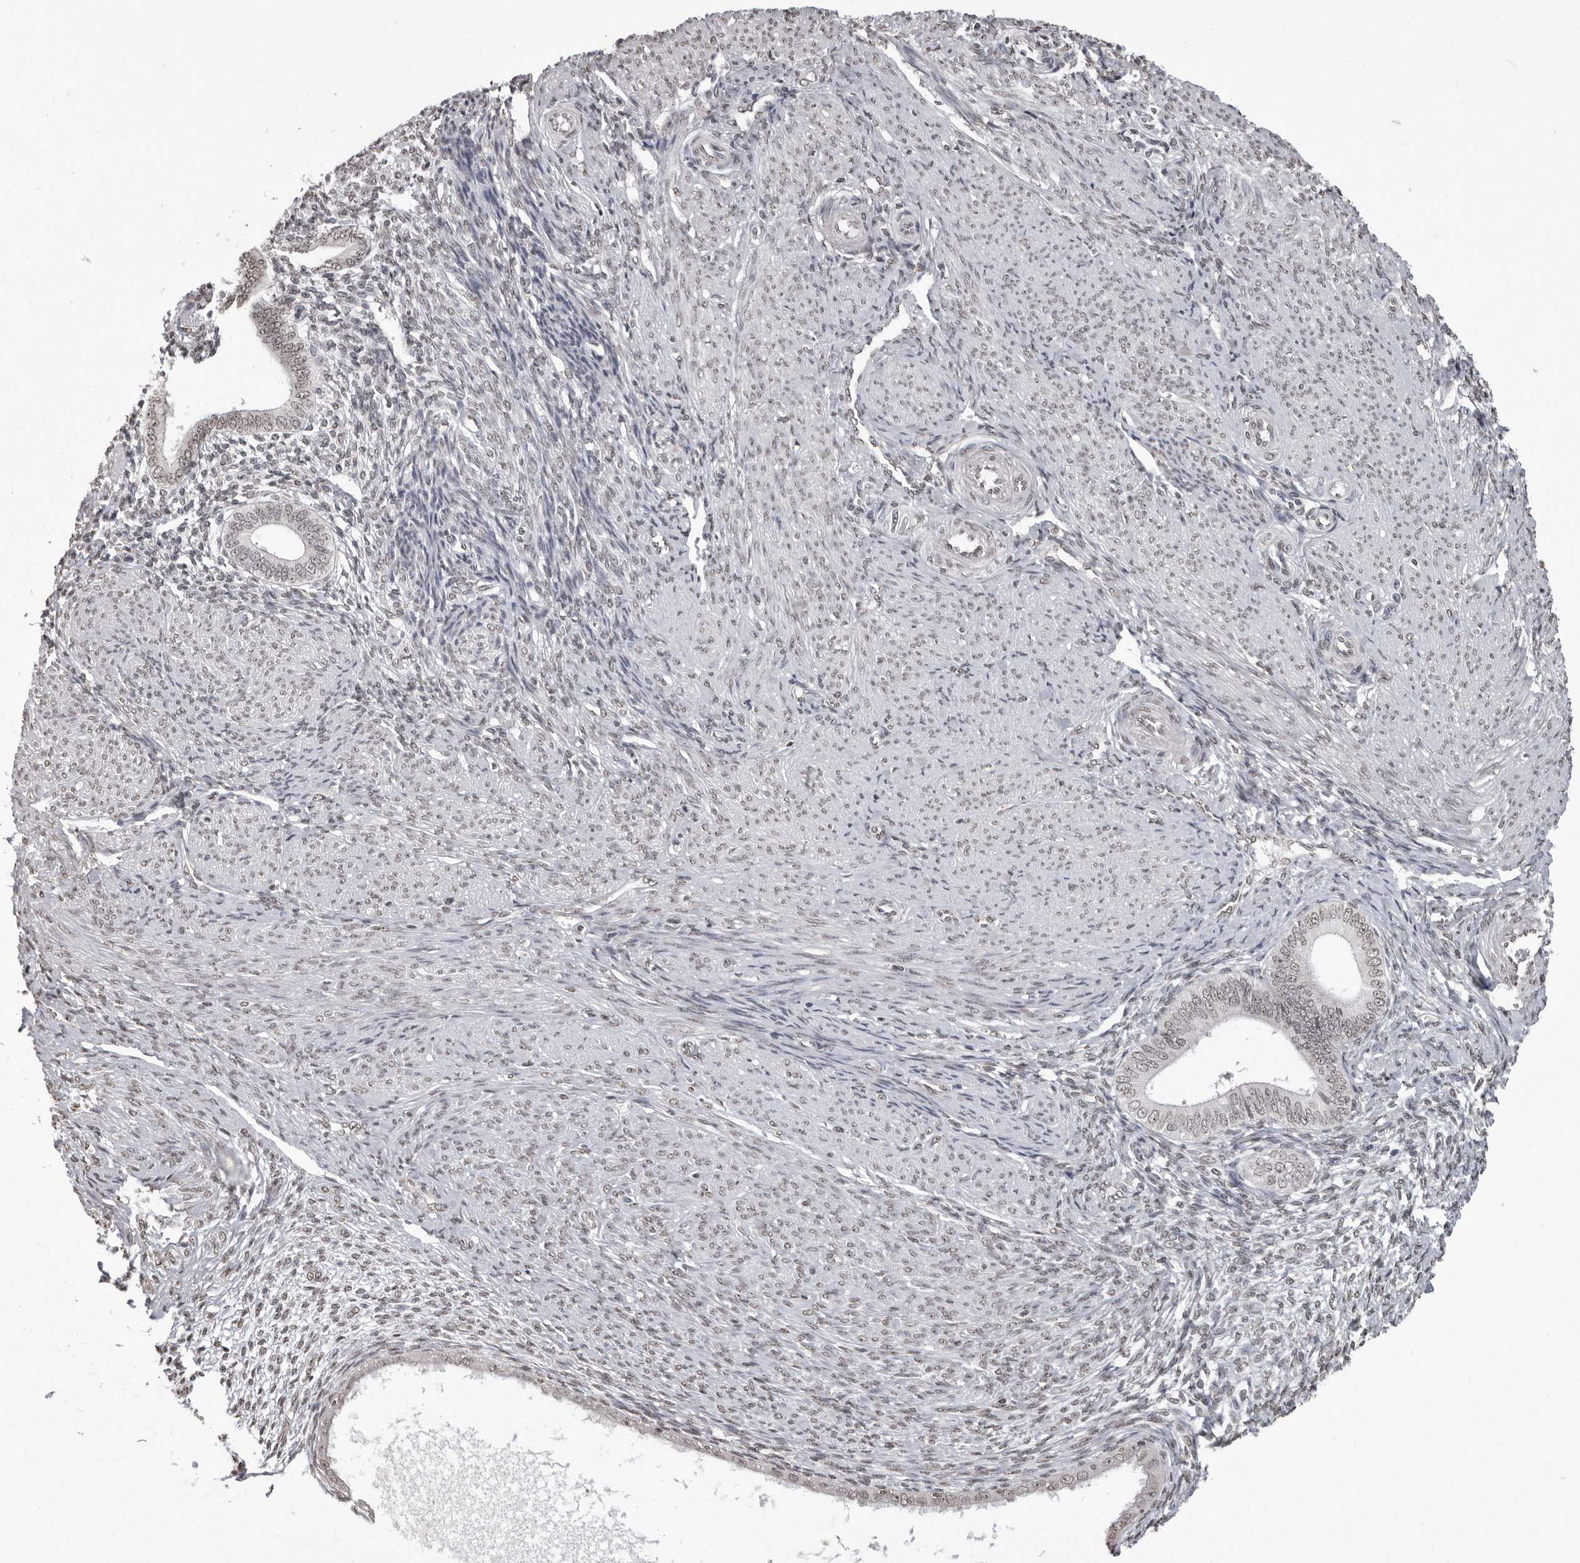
{"staining": {"intensity": "negative", "quantity": "none", "location": "none"}, "tissue": "endometrium", "cell_type": "Cells in endometrial stroma", "image_type": "normal", "snomed": [{"axis": "morphology", "description": "Normal tissue, NOS"}, {"axis": "topography", "description": "Endometrium"}], "caption": "Cells in endometrial stroma show no significant protein positivity in normal endometrium. (IHC, brightfield microscopy, high magnification).", "gene": "WDR45", "patient": {"sex": "female", "age": 42}}